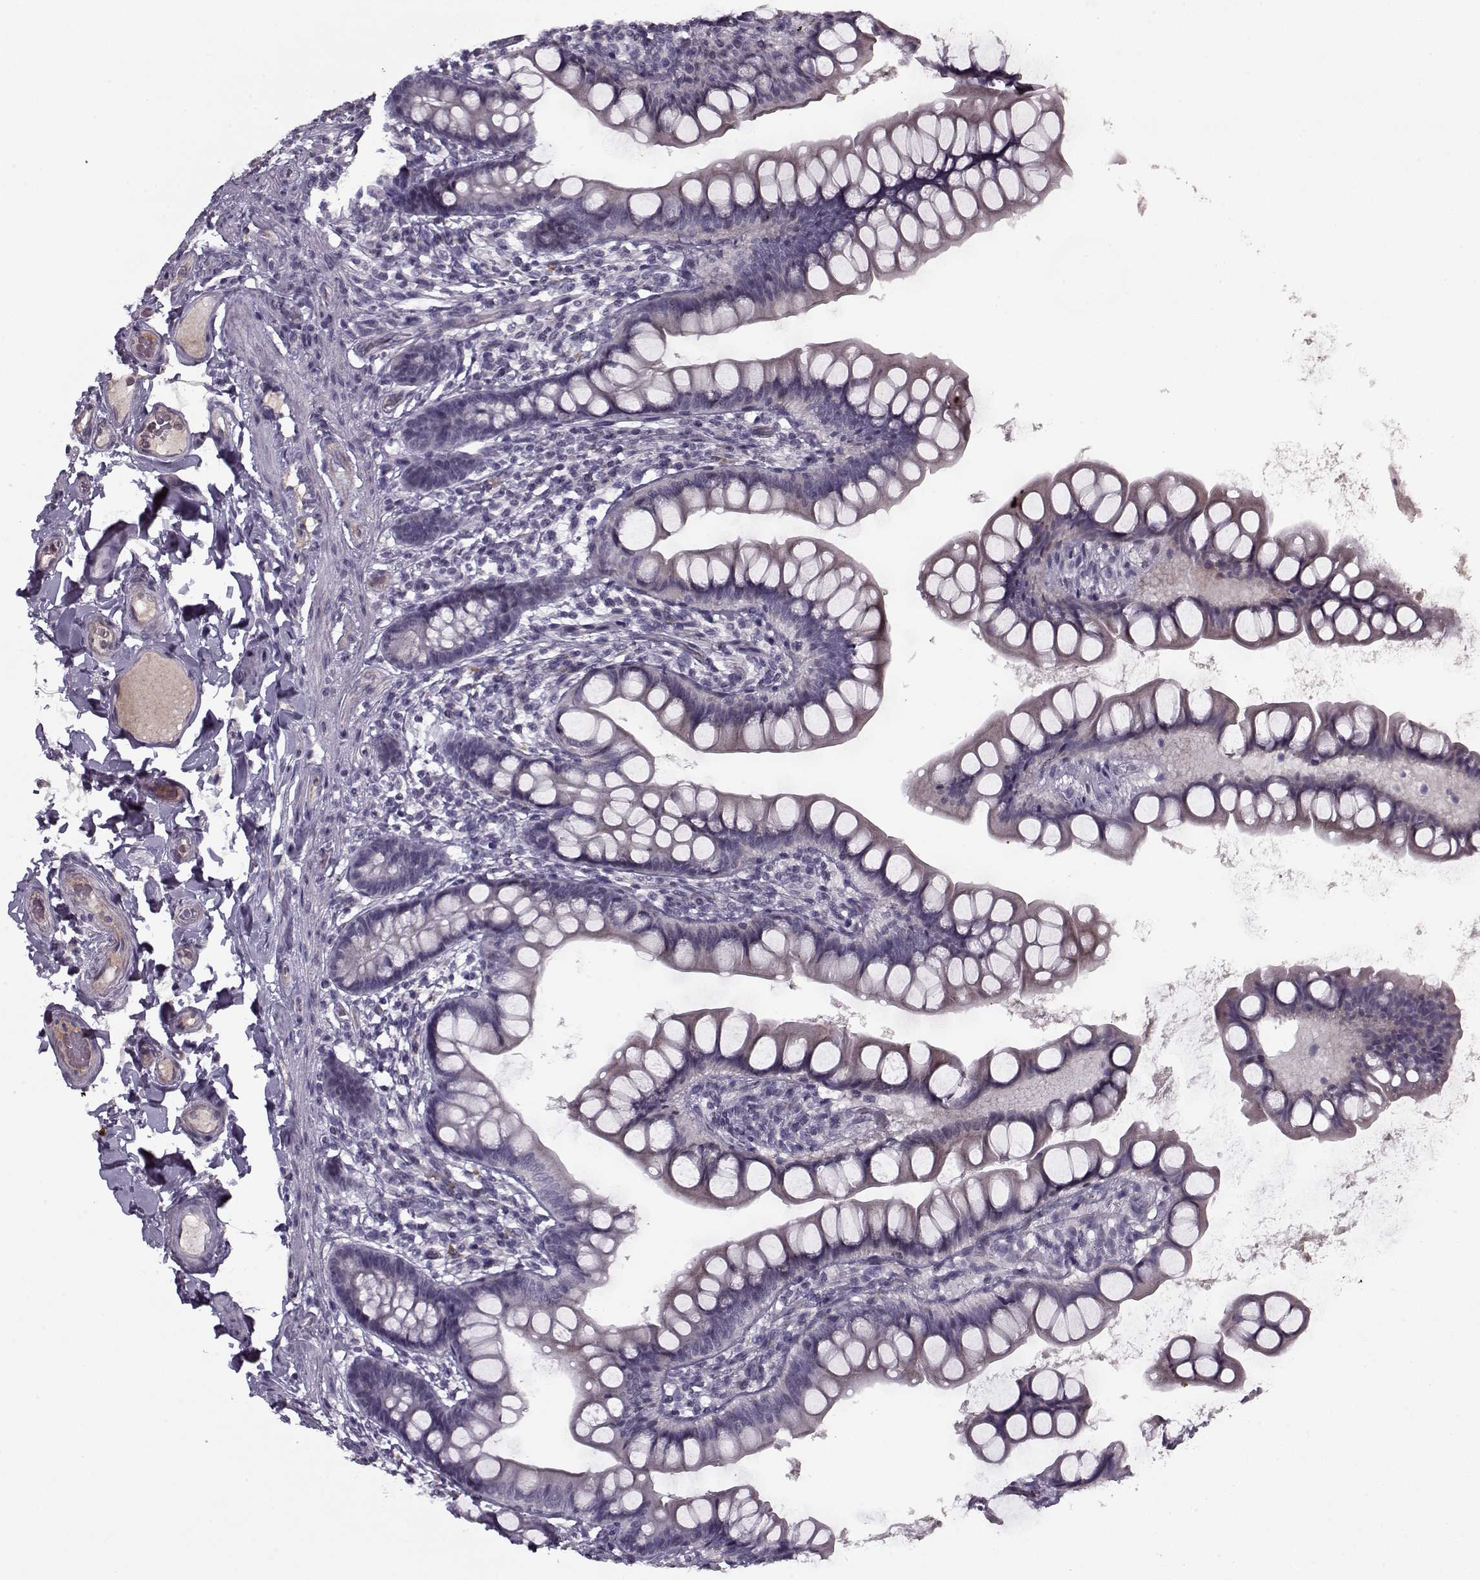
{"staining": {"intensity": "negative", "quantity": "none", "location": "none"}, "tissue": "small intestine", "cell_type": "Glandular cells", "image_type": "normal", "snomed": [{"axis": "morphology", "description": "Normal tissue, NOS"}, {"axis": "topography", "description": "Small intestine"}], "caption": "Glandular cells show no significant expression in unremarkable small intestine.", "gene": "KRT9", "patient": {"sex": "male", "age": 70}}